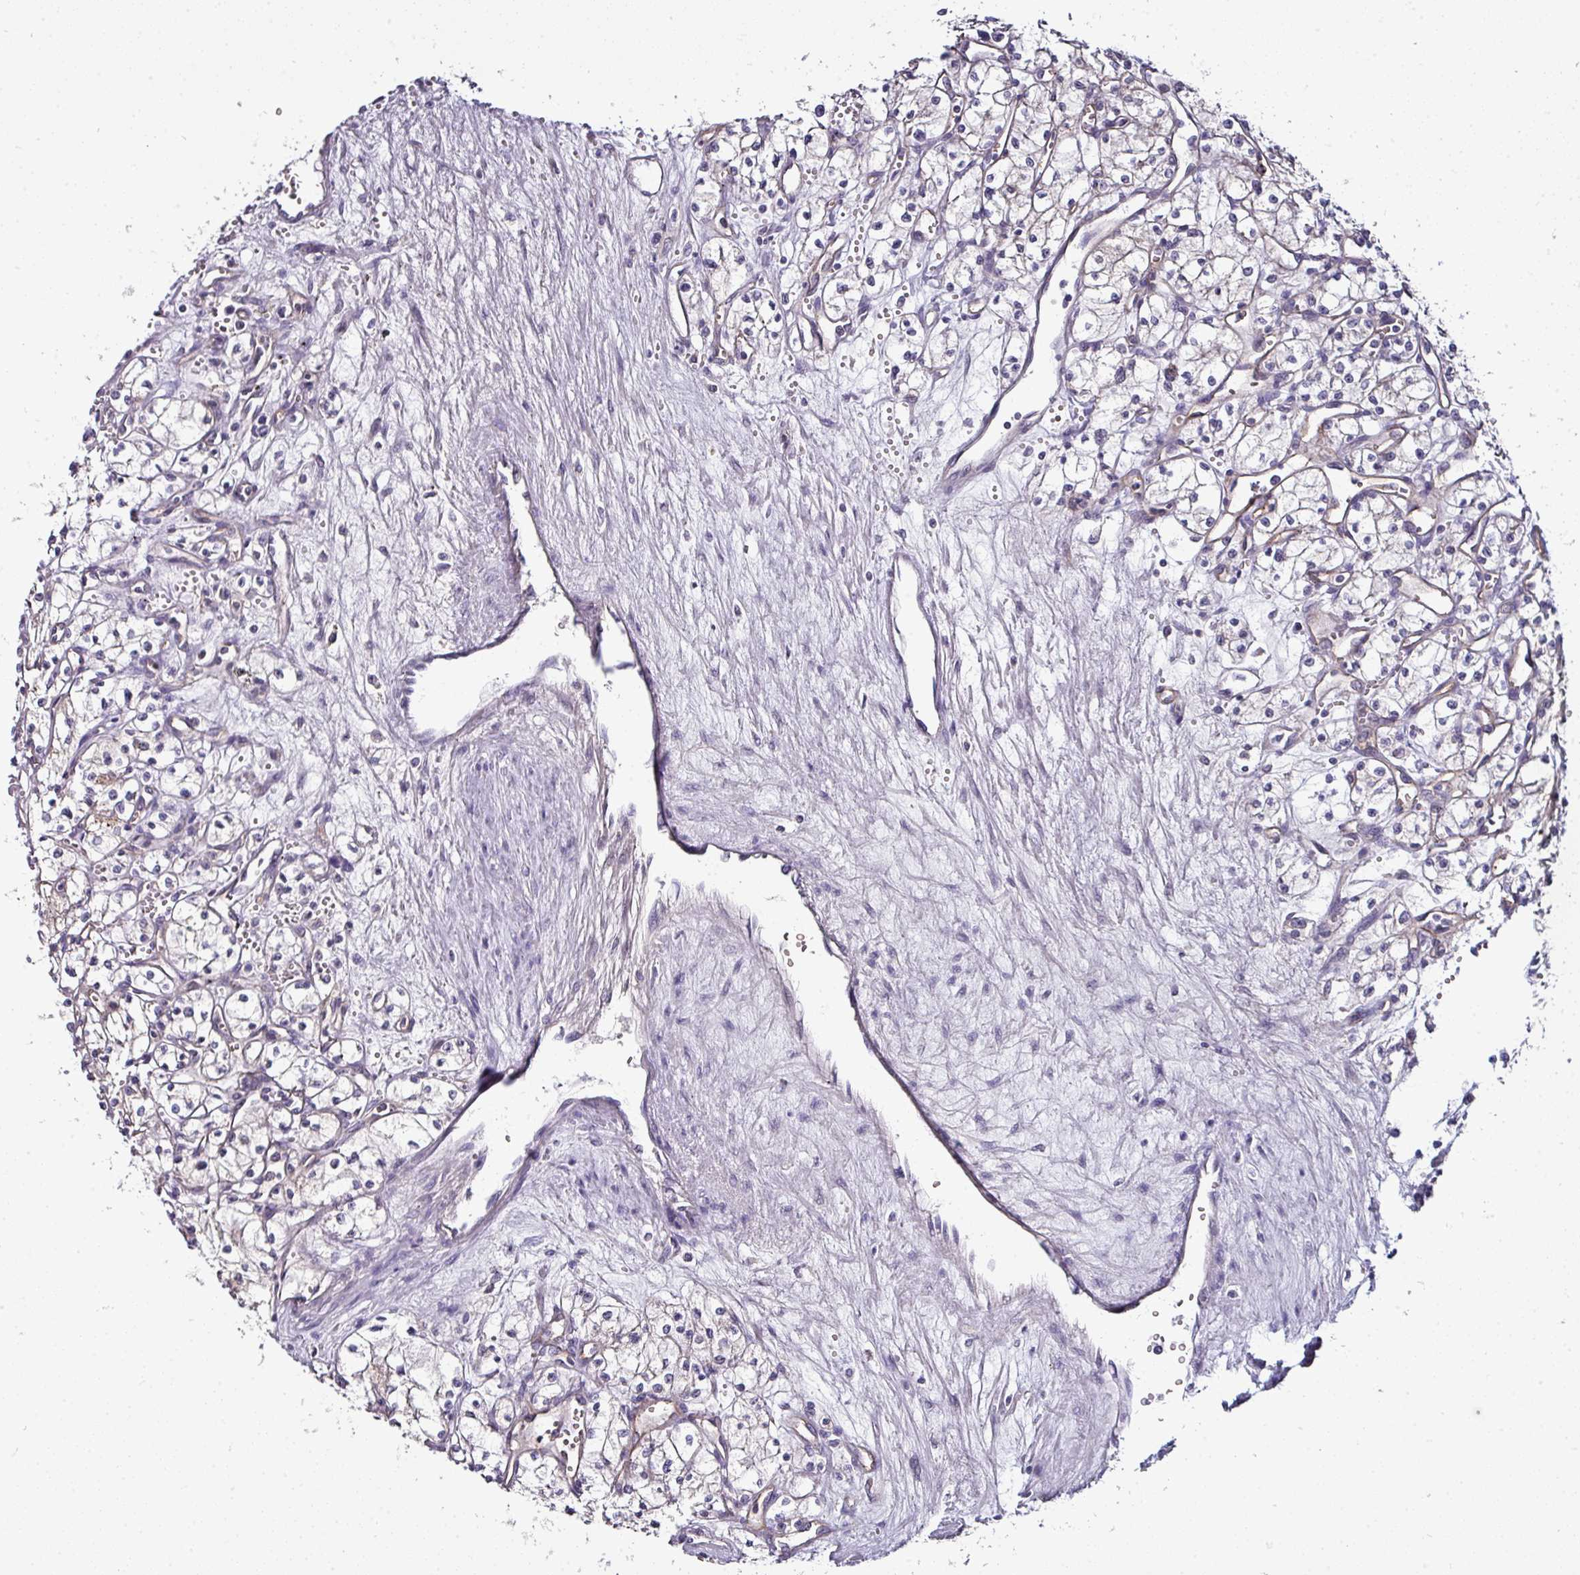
{"staining": {"intensity": "negative", "quantity": "none", "location": "none"}, "tissue": "renal cancer", "cell_type": "Tumor cells", "image_type": "cancer", "snomed": [{"axis": "morphology", "description": "Adenocarcinoma, NOS"}, {"axis": "topography", "description": "Kidney"}], "caption": "This is a photomicrograph of IHC staining of renal cancer, which shows no positivity in tumor cells.", "gene": "NAPSA", "patient": {"sex": "male", "age": 59}}